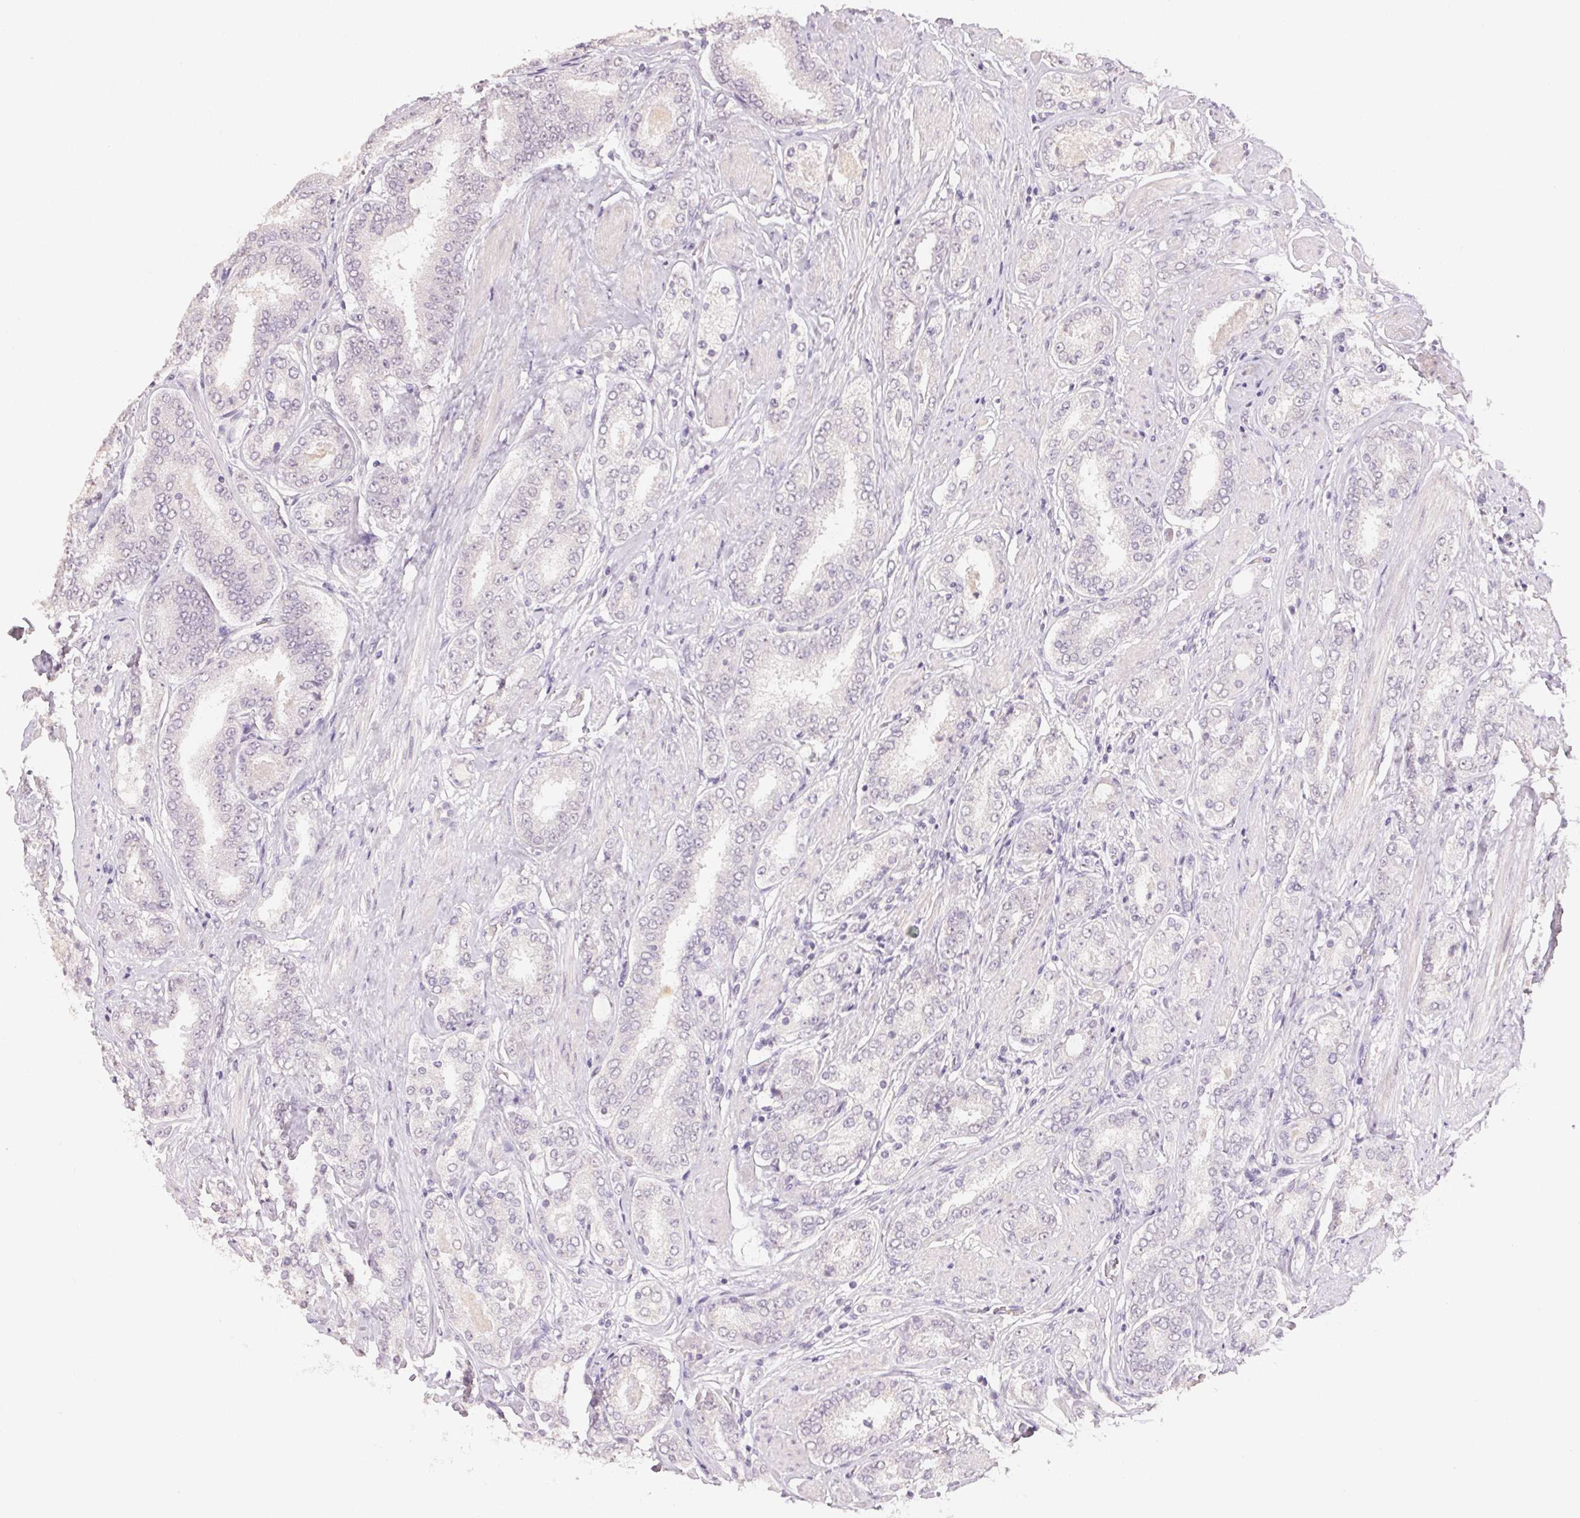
{"staining": {"intensity": "negative", "quantity": "none", "location": "none"}, "tissue": "prostate cancer", "cell_type": "Tumor cells", "image_type": "cancer", "snomed": [{"axis": "morphology", "description": "Adenocarcinoma, High grade"}, {"axis": "topography", "description": "Prostate"}], "caption": "Tumor cells show no significant staining in prostate high-grade adenocarcinoma.", "gene": "POLR3G", "patient": {"sex": "male", "age": 63}}